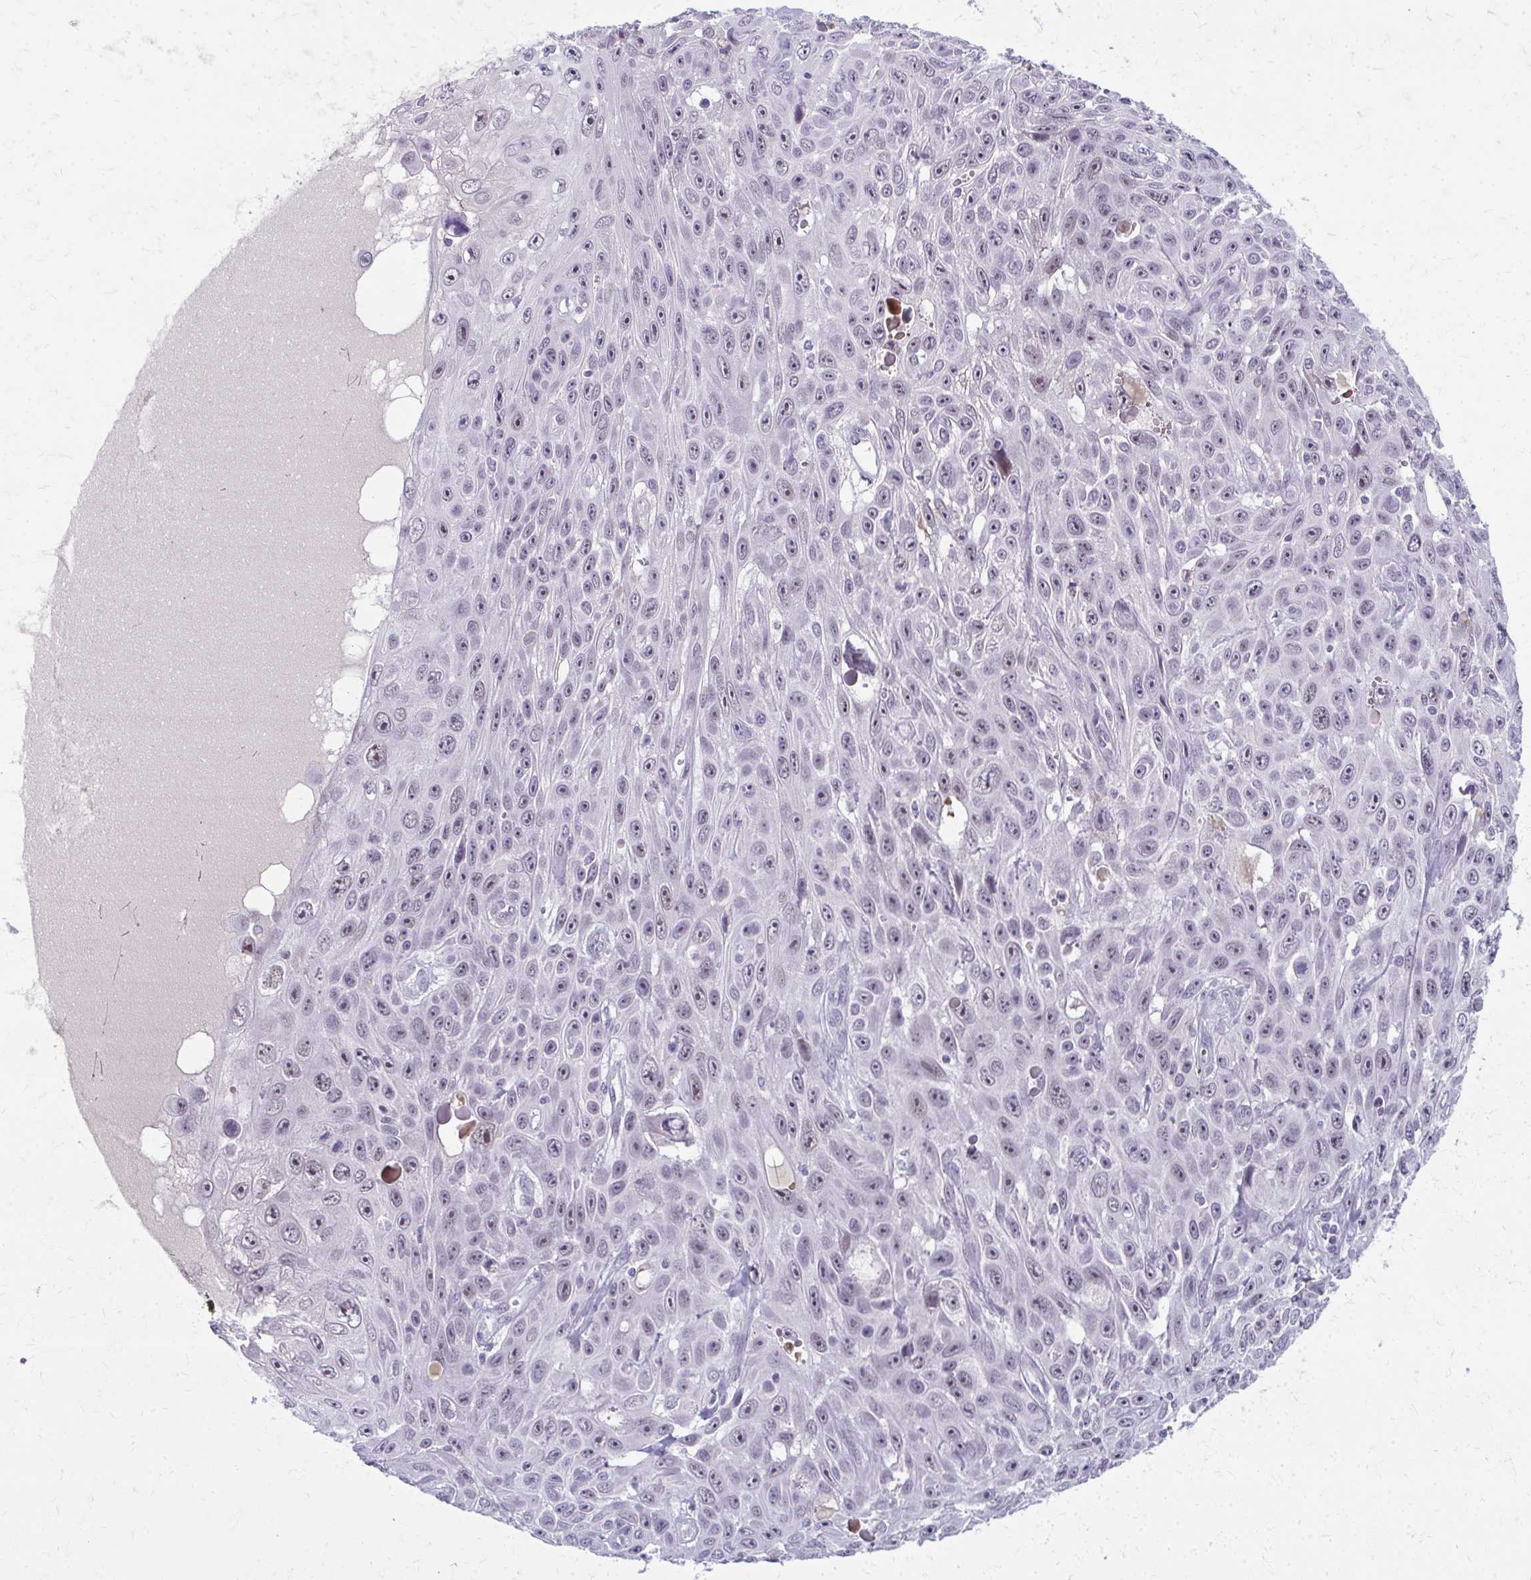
{"staining": {"intensity": "weak", "quantity": "<25%", "location": "nuclear"}, "tissue": "skin cancer", "cell_type": "Tumor cells", "image_type": "cancer", "snomed": [{"axis": "morphology", "description": "Squamous cell carcinoma, NOS"}, {"axis": "topography", "description": "Skin"}], "caption": "High power microscopy photomicrograph of an immunohistochemistry (IHC) histopathology image of skin cancer, revealing no significant staining in tumor cells.", "gene": "MAF1", "patient": {"sex": "male", "age": 82}}